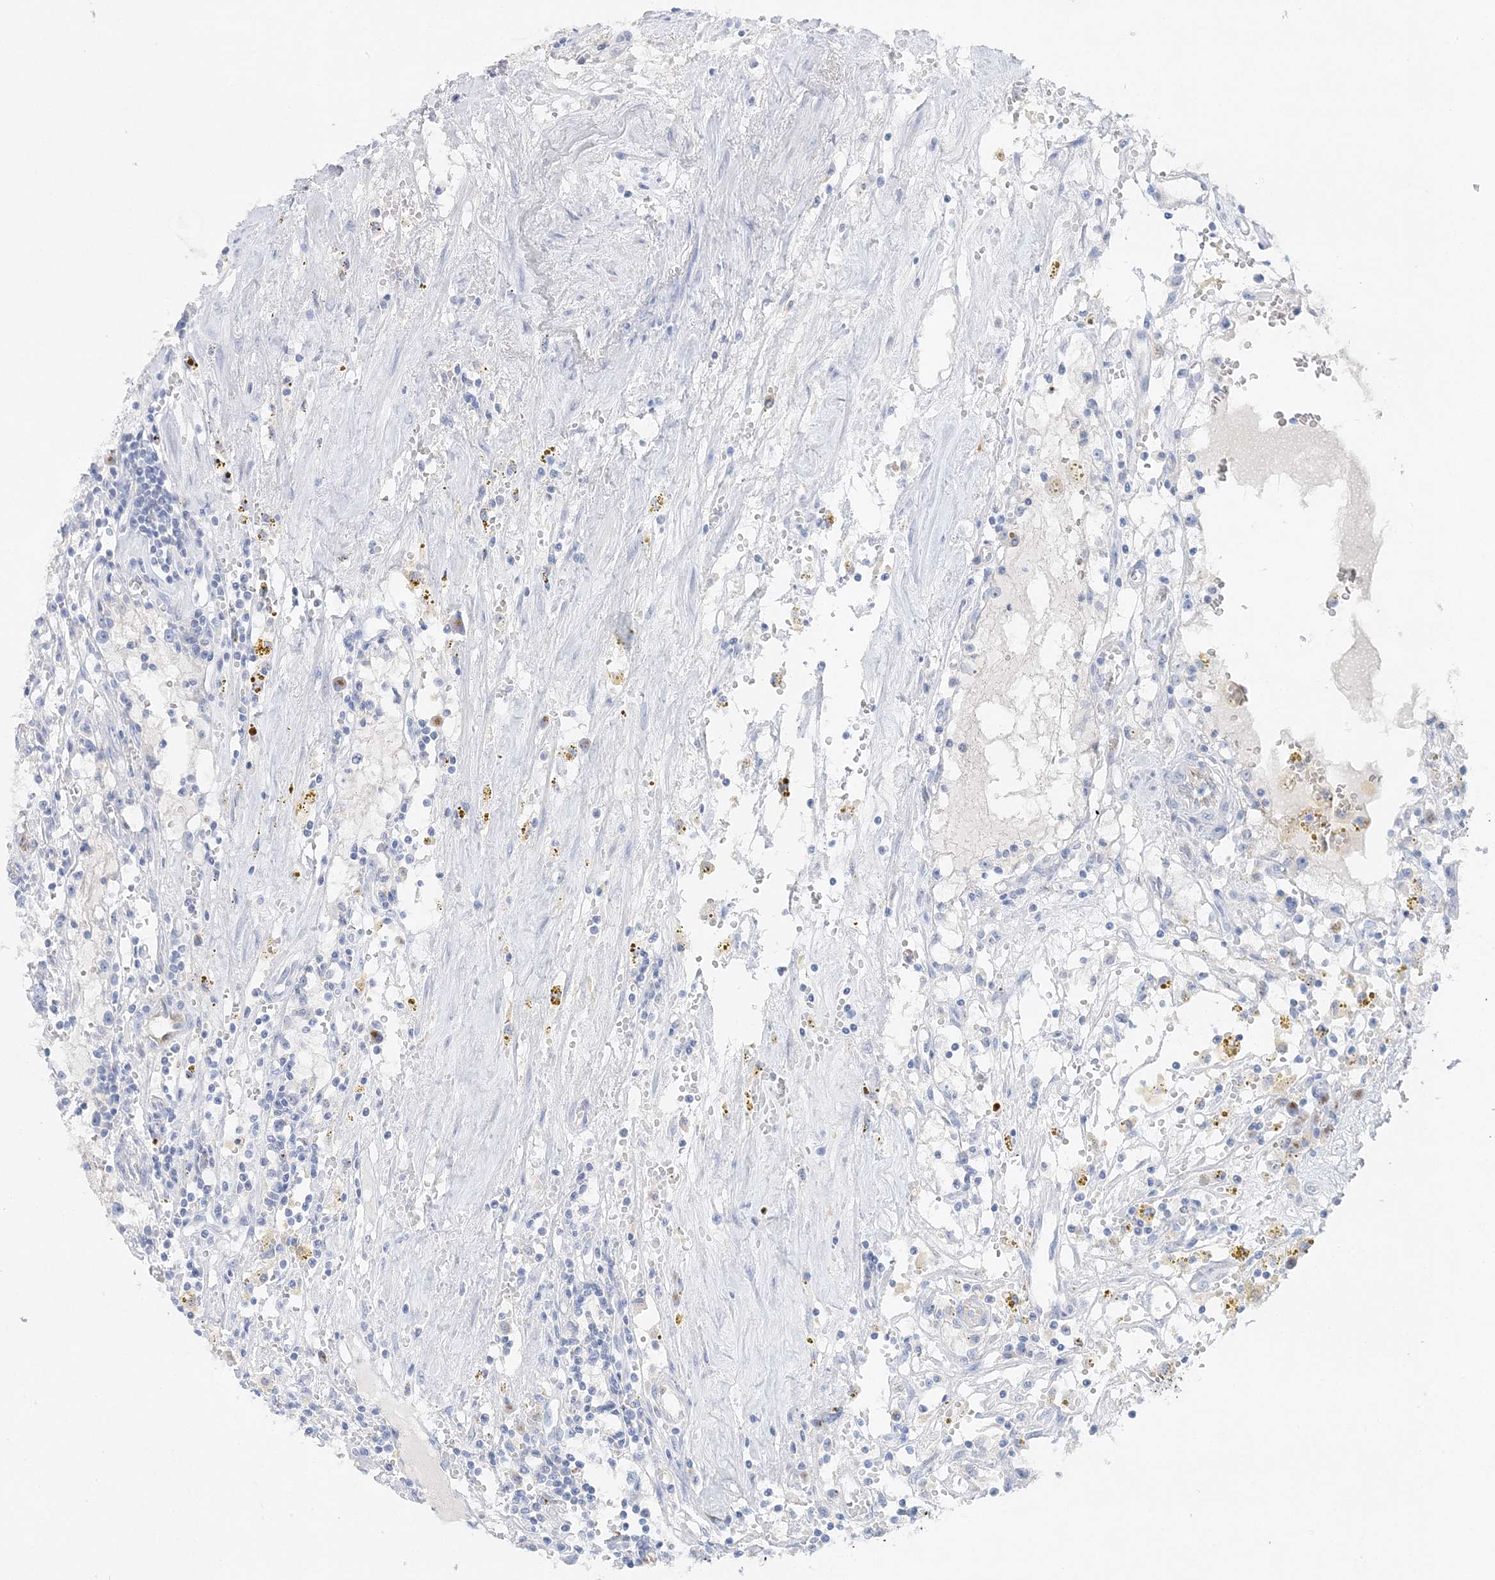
{"staining": {"intensity": "negative", "quantity": "none", "location": "none"}, "tissue": "renal cancer", "cell_type": "Tumor cells", "image_type": "cancer", "snomed": [{"axis": "morphology", "description": "Adenocarcinoma, NOS"}, {"axis": "topography", "description": "Kidney"}], "caption": "This is an immunohistochemistry micrograph of human renal cancer. There is no positivity in tumor cells.", "gene": "SLC5A6", "patient": {"sex": "male", "age": 56}}